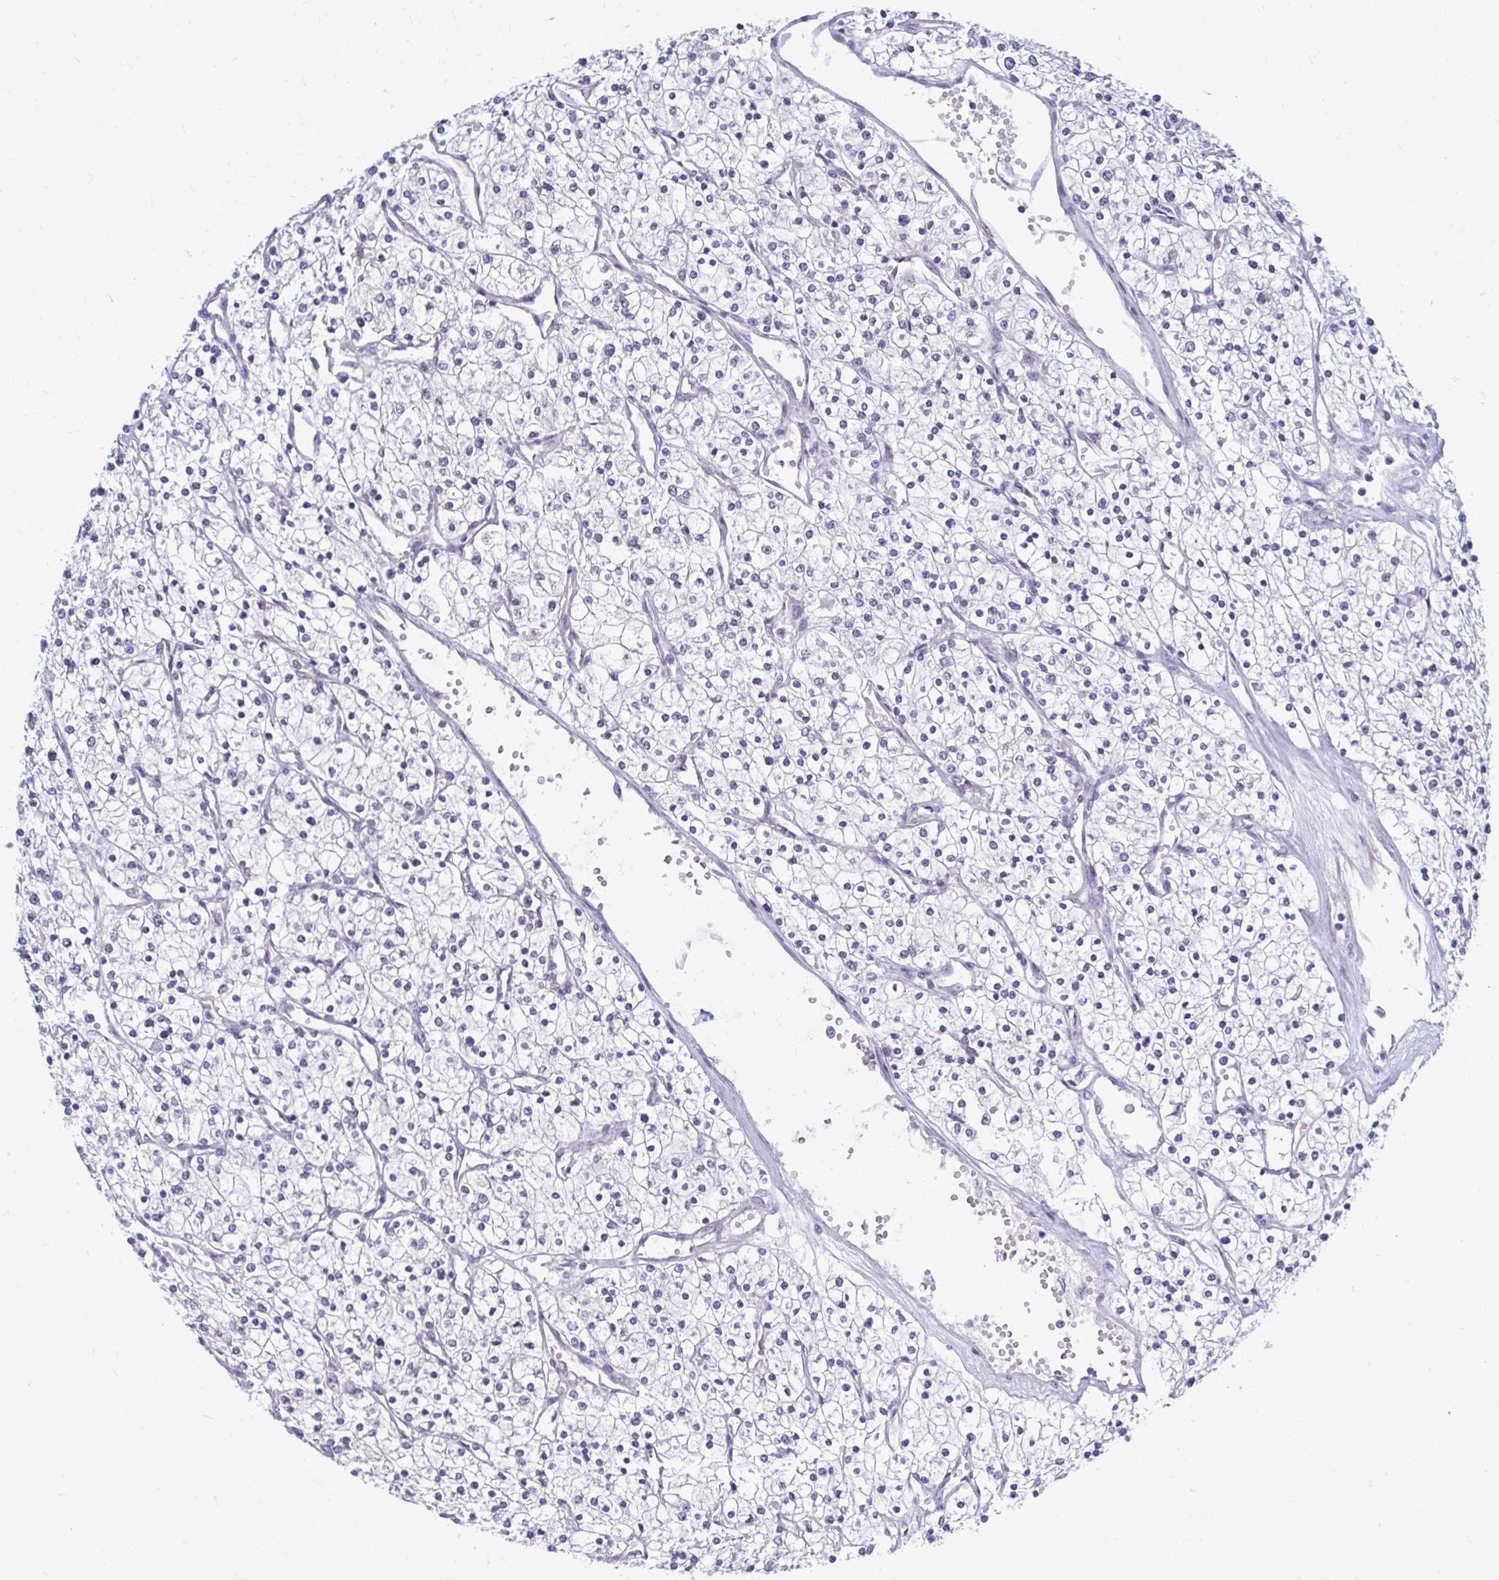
{"staining": {"intensity": "negative", "quantity": "none", "location": "none"}, "tissue": "renal cancer", "cell_type": "Tumor cells", "image_type": "cancer", "snomed": [{"axis": "morphology", "description": "Adenocarcinoma, NOS"}, {"axis": "topography", "description": "Kidney"}], "caption": "Human renal cancer (adenocarcinoma) stained for a protein using immunohistochemistry (IHC) displays no positivity in tumor cells.", "gene": "SELENON", "patient": {"sex": "male", "age": 80}}